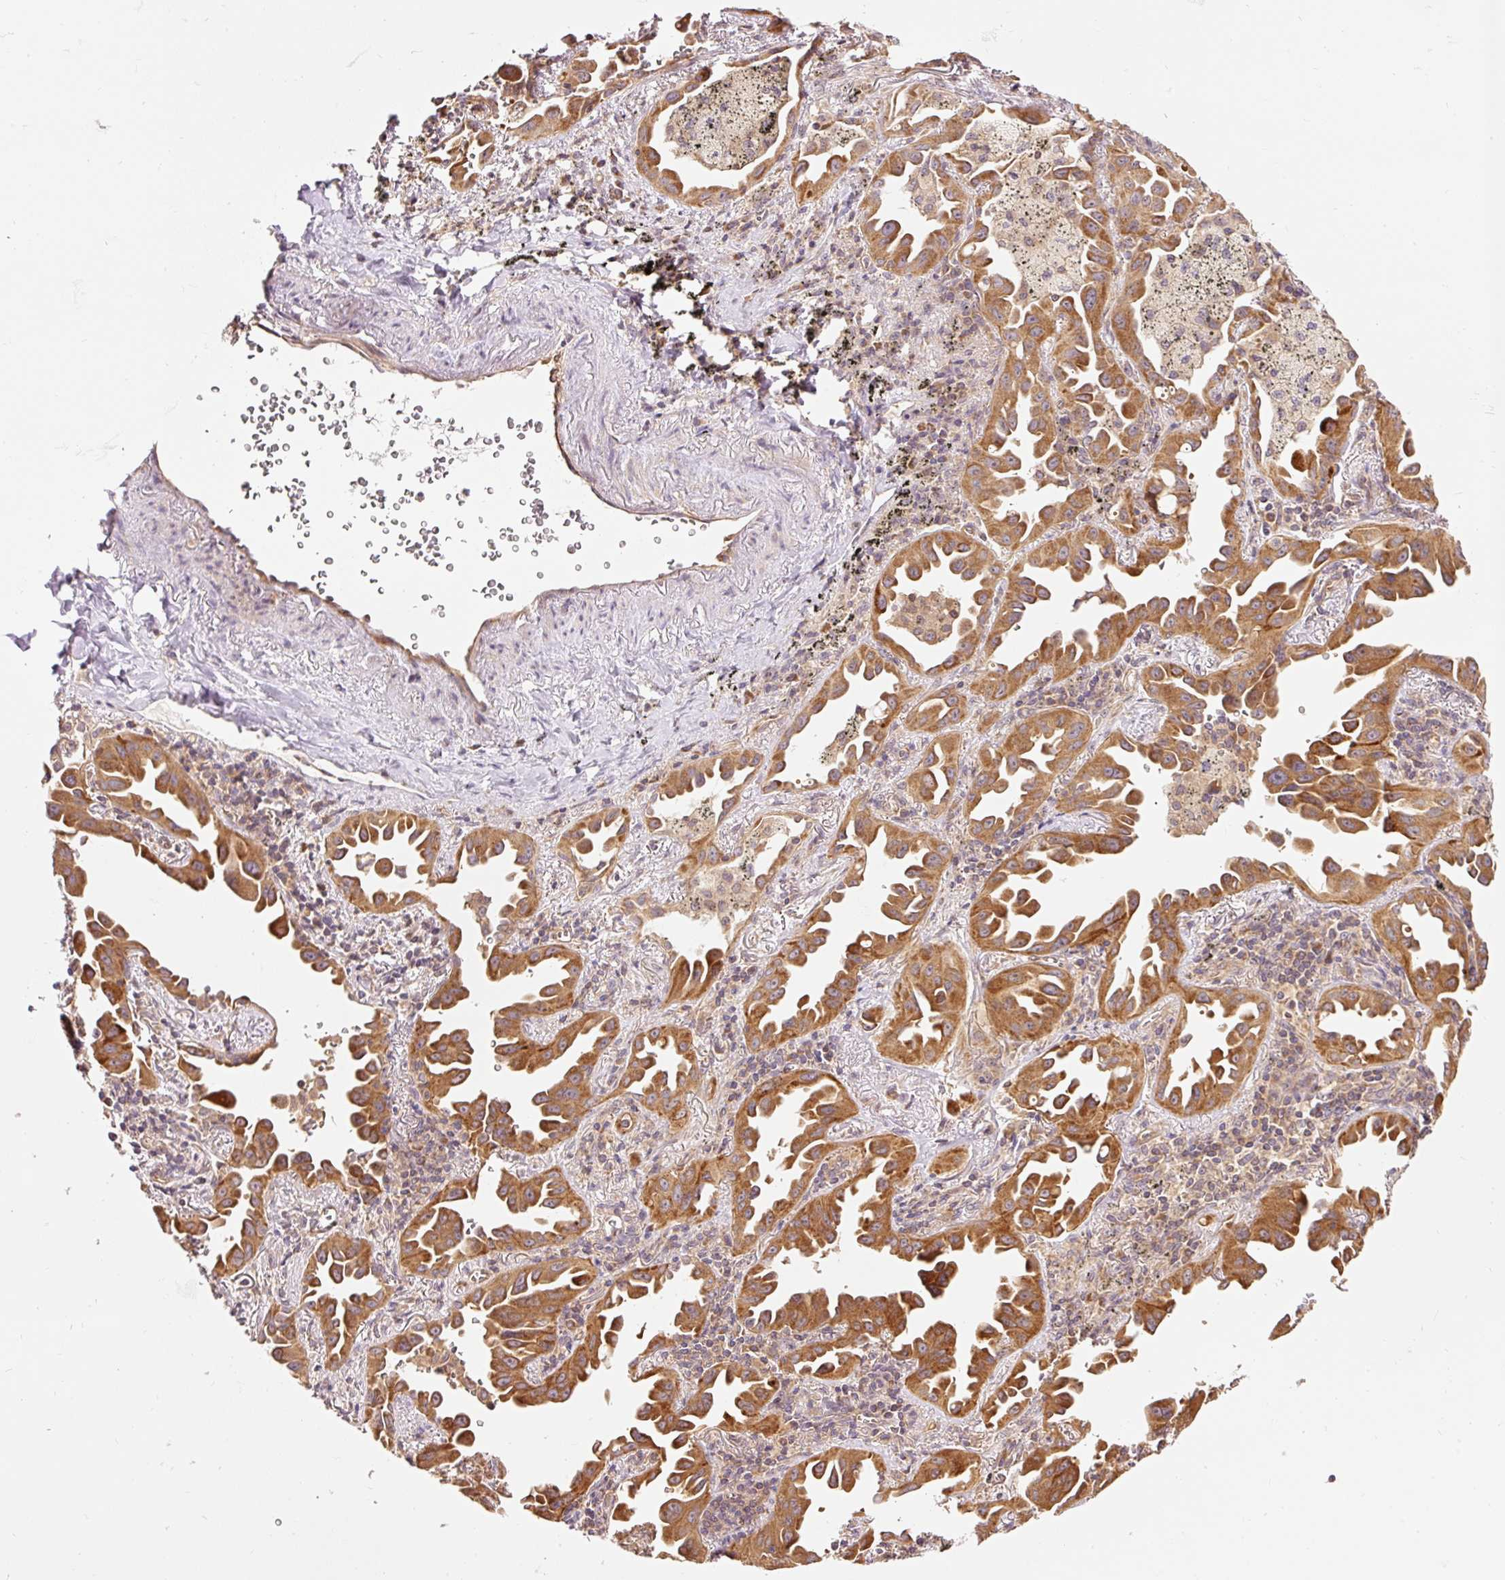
{"staining": {"intensity": "moderate", "quantity": ">75%", "location": "cytoplasmic/membranous"}, "tissue": "lung cancer", "cell_type": "Tumor cells", "image_type": "cancer", "snomed": [{"axis": "morphology", "description": "Adenocarcinoma, NOS"}, {"axis": "topography", "description": "Lung"}], "caption": "Brown immunohistochemical staining in adenocarcinoma (lung) demonstrates moderate cytoplasmic/membranous staining in approximately >75% of tumor cells. (brown staining indicates protein expression, while blue staining denotes nuclei).", "gene": "ADCY4", "patient": {"sex": "male", "age": 68}}